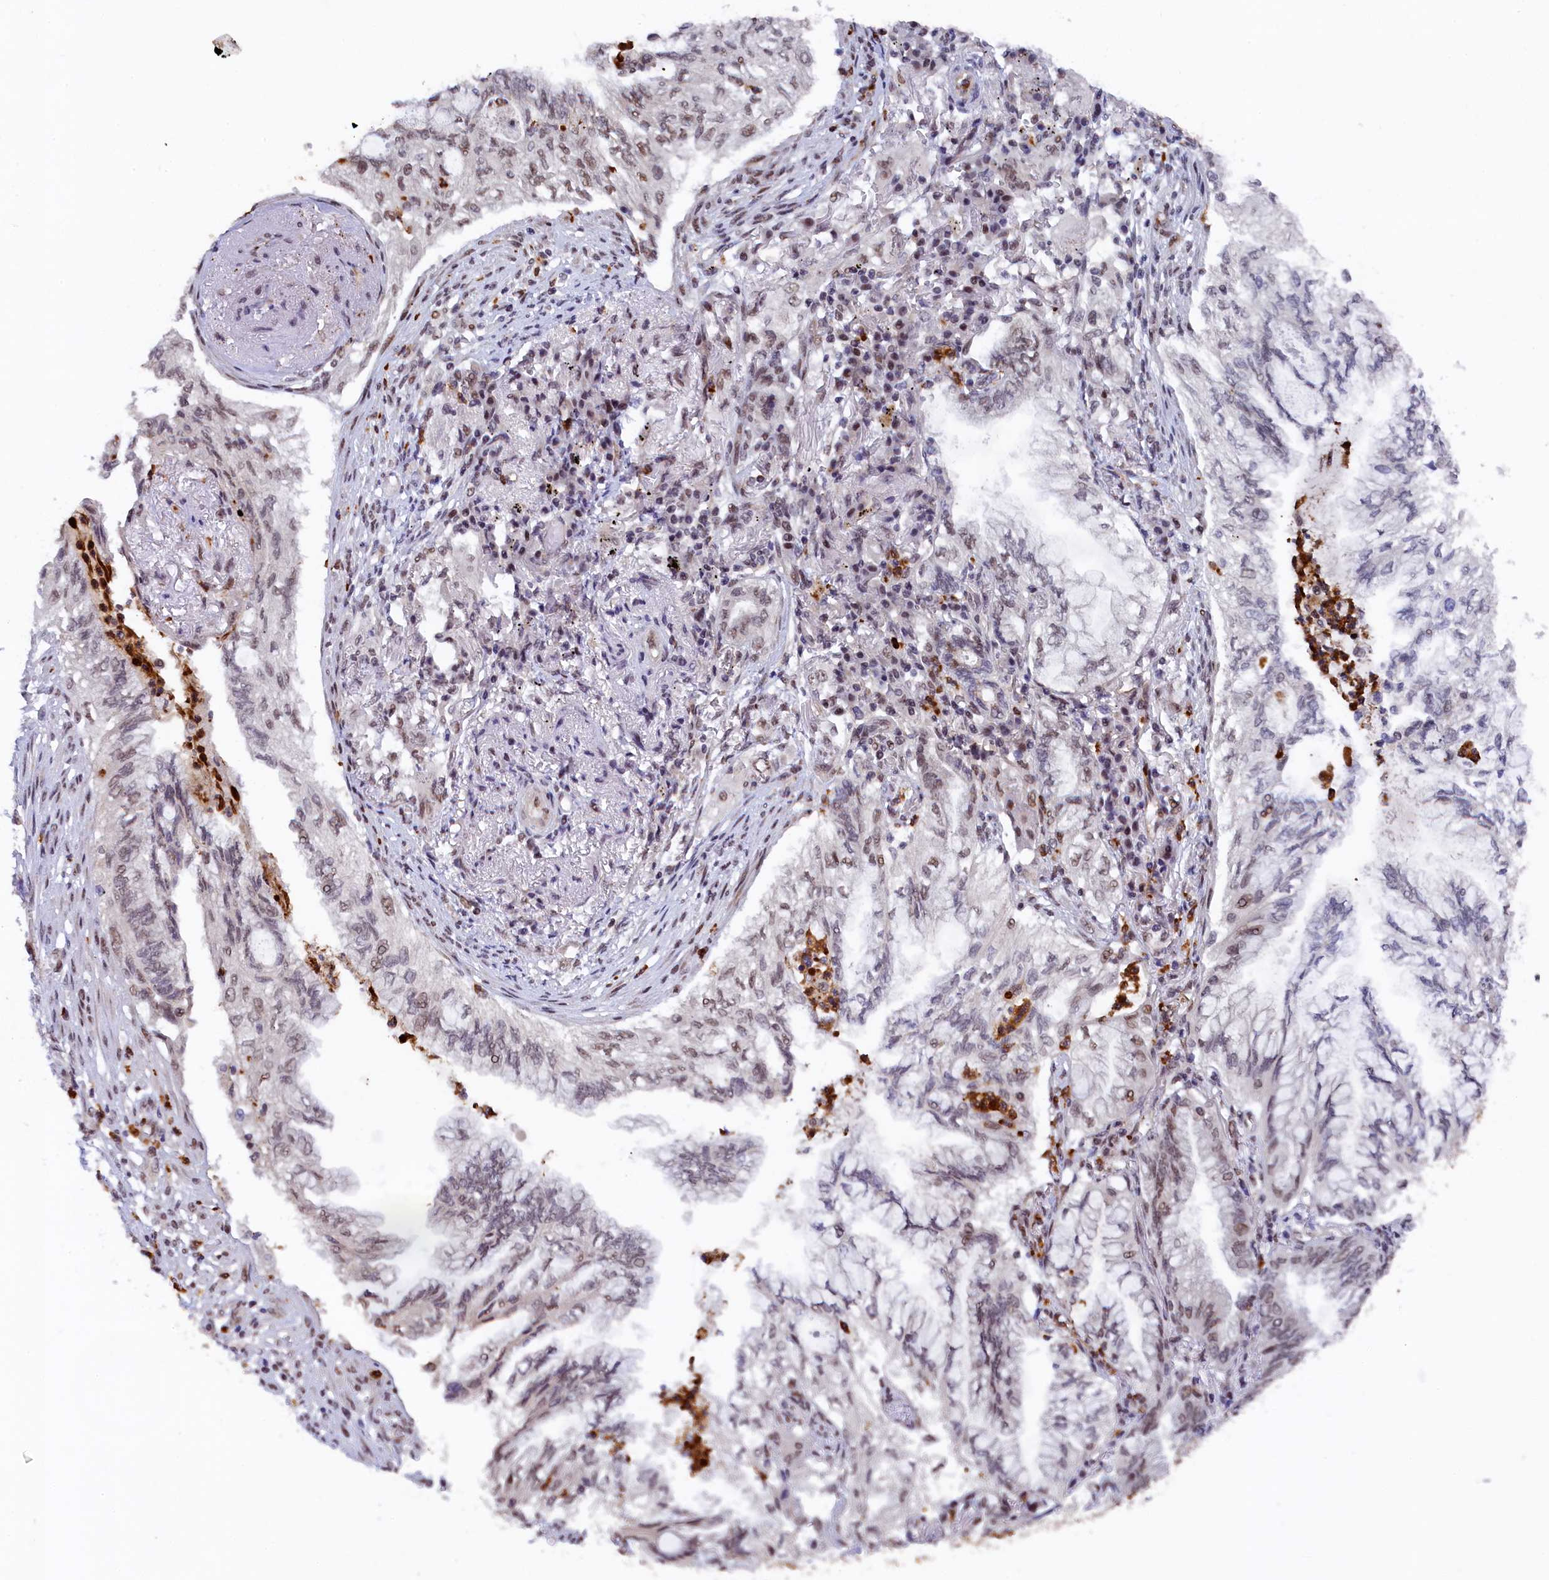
{"staining": {"intensity": "moderate", "quantity": "25%-75%", "location": "nuclear"}, "tissue": "lung cancer", "cell_type": "Tumor cells", "image_type": "cancer", "snomed": [{"axis": "morphology", "description": "Adenocarcinoma, NOS"}, {"axis": "topography", "description": "Lung"}], "caption": "The photomicrograph displays immunohistochemical staining of lung cancer. There is moderate nuclear expression is identified in about 25%-75% of tumor cells.", "gene": "ADIG", "patient": {"sex": "female", "age": 70}}